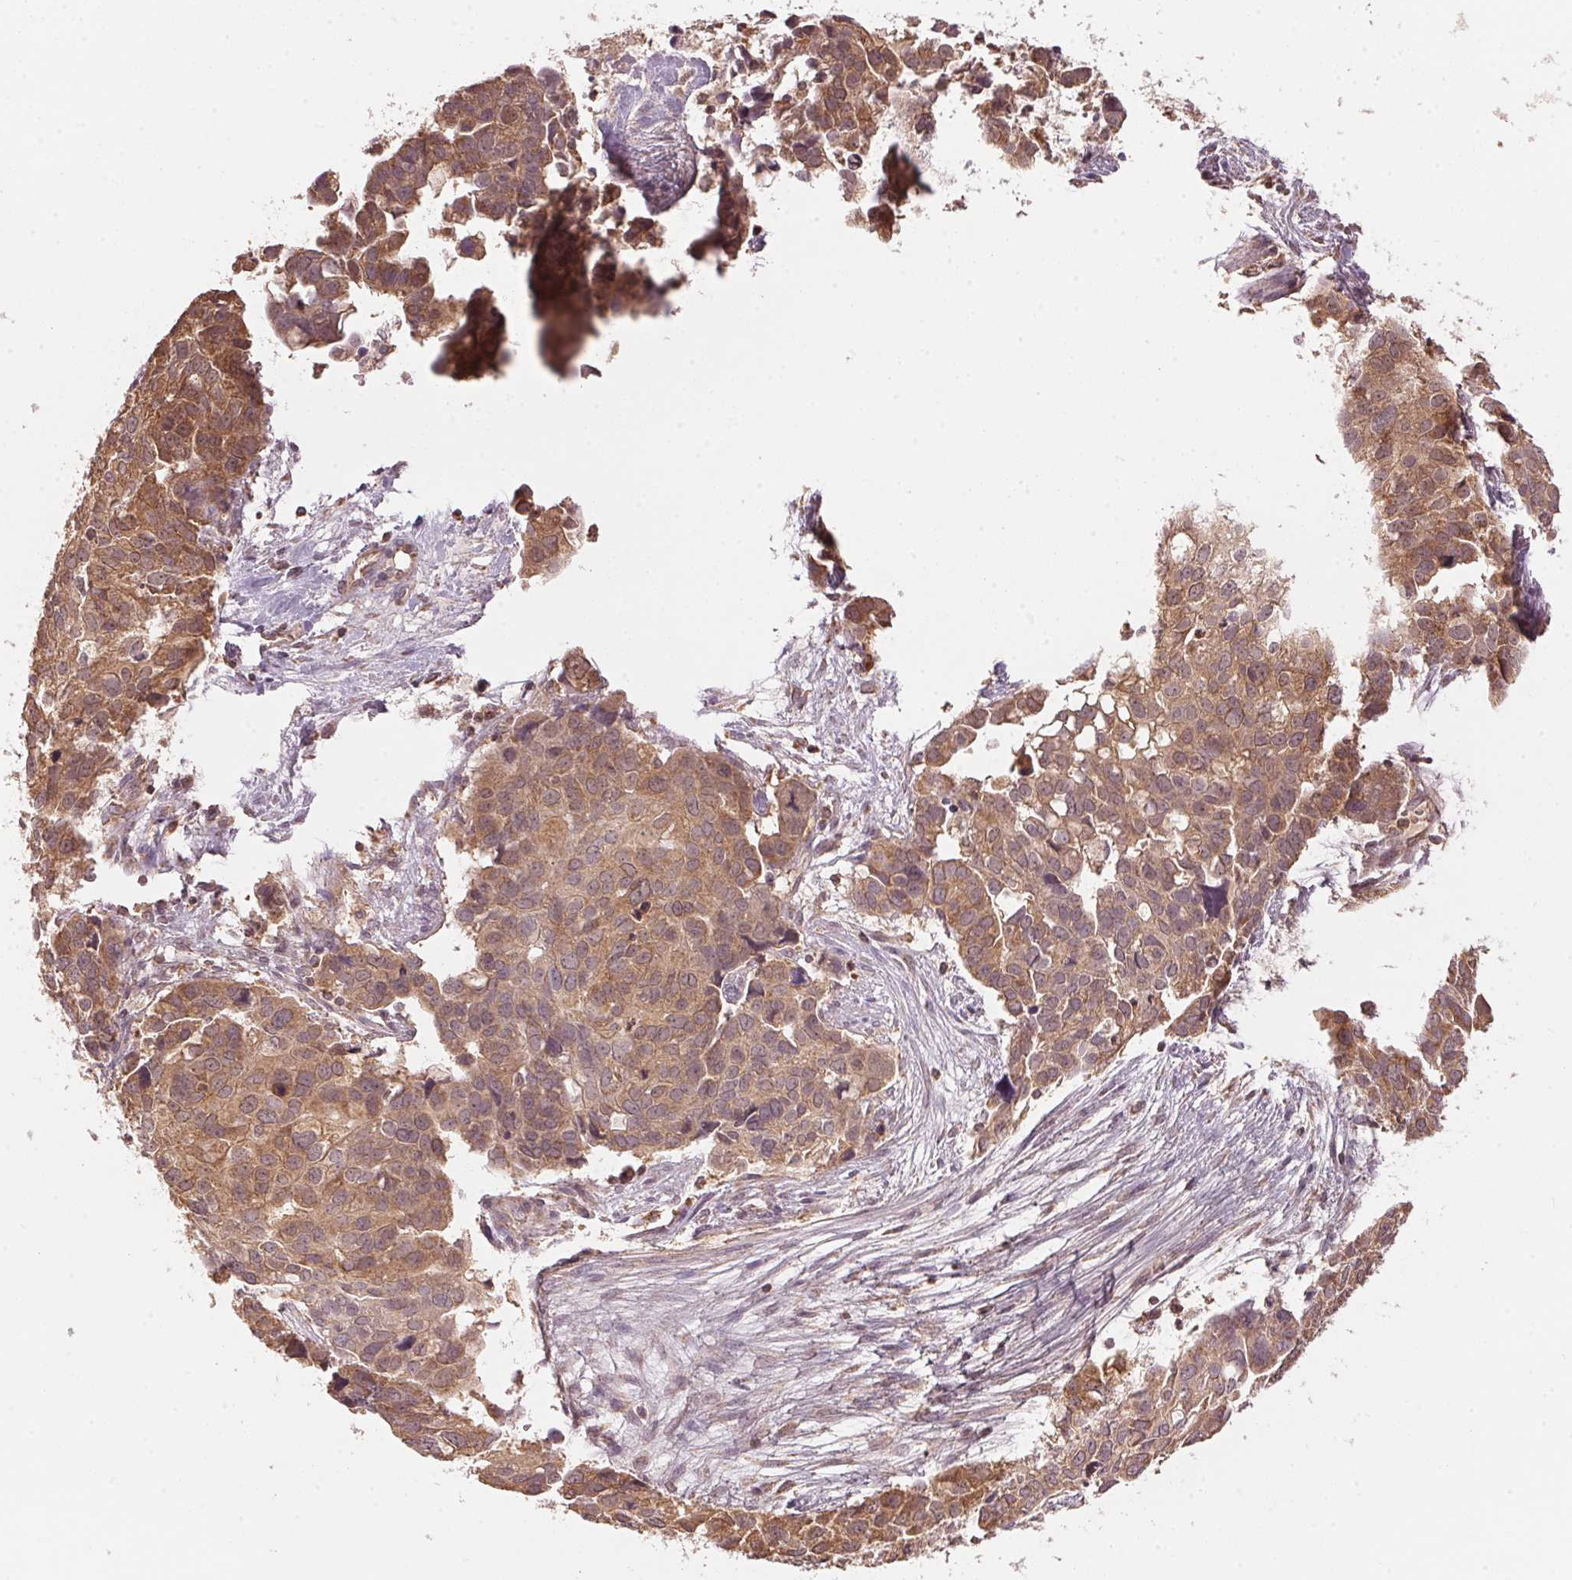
{"staining": {"intensity": "moderate", "quantity": ">75%", "location": "cytoplasmic/membranous"}, "tissue": "ovarian cancer", "cell_type": "Tumor cells", "image_type": "cancer", "snomed": [{"axis": "morphology", "description": "Carcinoma, endometroid"}, {"axis": "topography", "description": "Ovary"}], "caption": "Tumor cells reveal medium levels of moderate cytoplasmic/membranous expression in approximately >75% of cells in ovarian cancer. Using DAB (3,3'-diaminobenzidine) (brown) and hematoxylin (blue) stains, captured at high magnification using brightfield microscopy.", "gene": "ARHGAP6", "patient": {"sex": "female", "age": 78}}